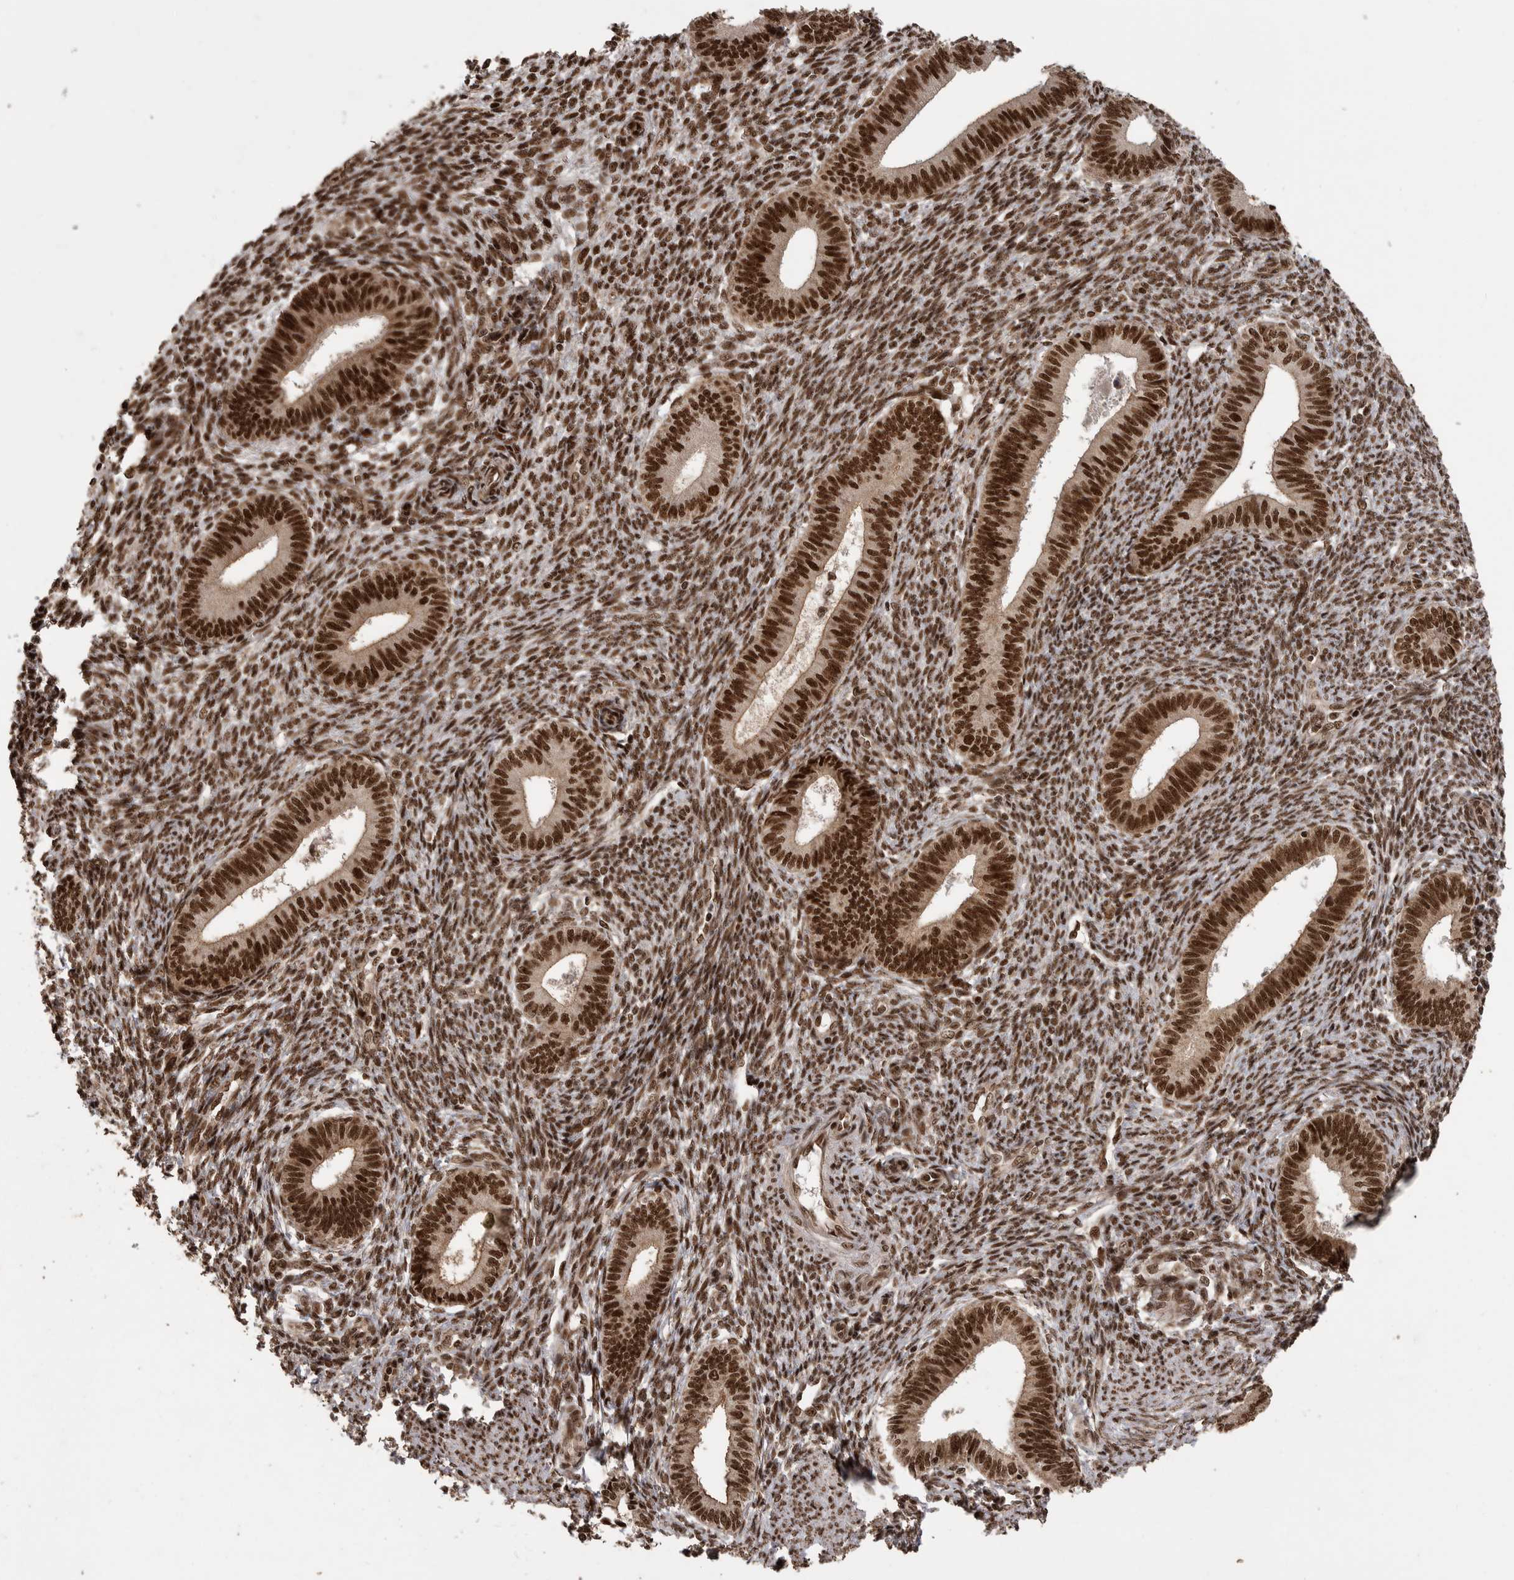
{"staining": {"intensity": "strong", "quantity": ">75%", "location": "nuclear"}, "tissue": "endometrium", "cell_type": "Cells in endometrial stroma", "image_type": "normal", "snomed": [{"axis": "morphology", "description": "Normal tissue, NOS"}, {"axis": "topography", "description": "Endometrium"}], "caption": "Immunohistochemical staining of normal human endometrium reveals strong nuclear protein expression in about >75% of cells in endometrial stroma.", "gene": "PPP1R8", "patient": {"sex": "female", "age": 46}}